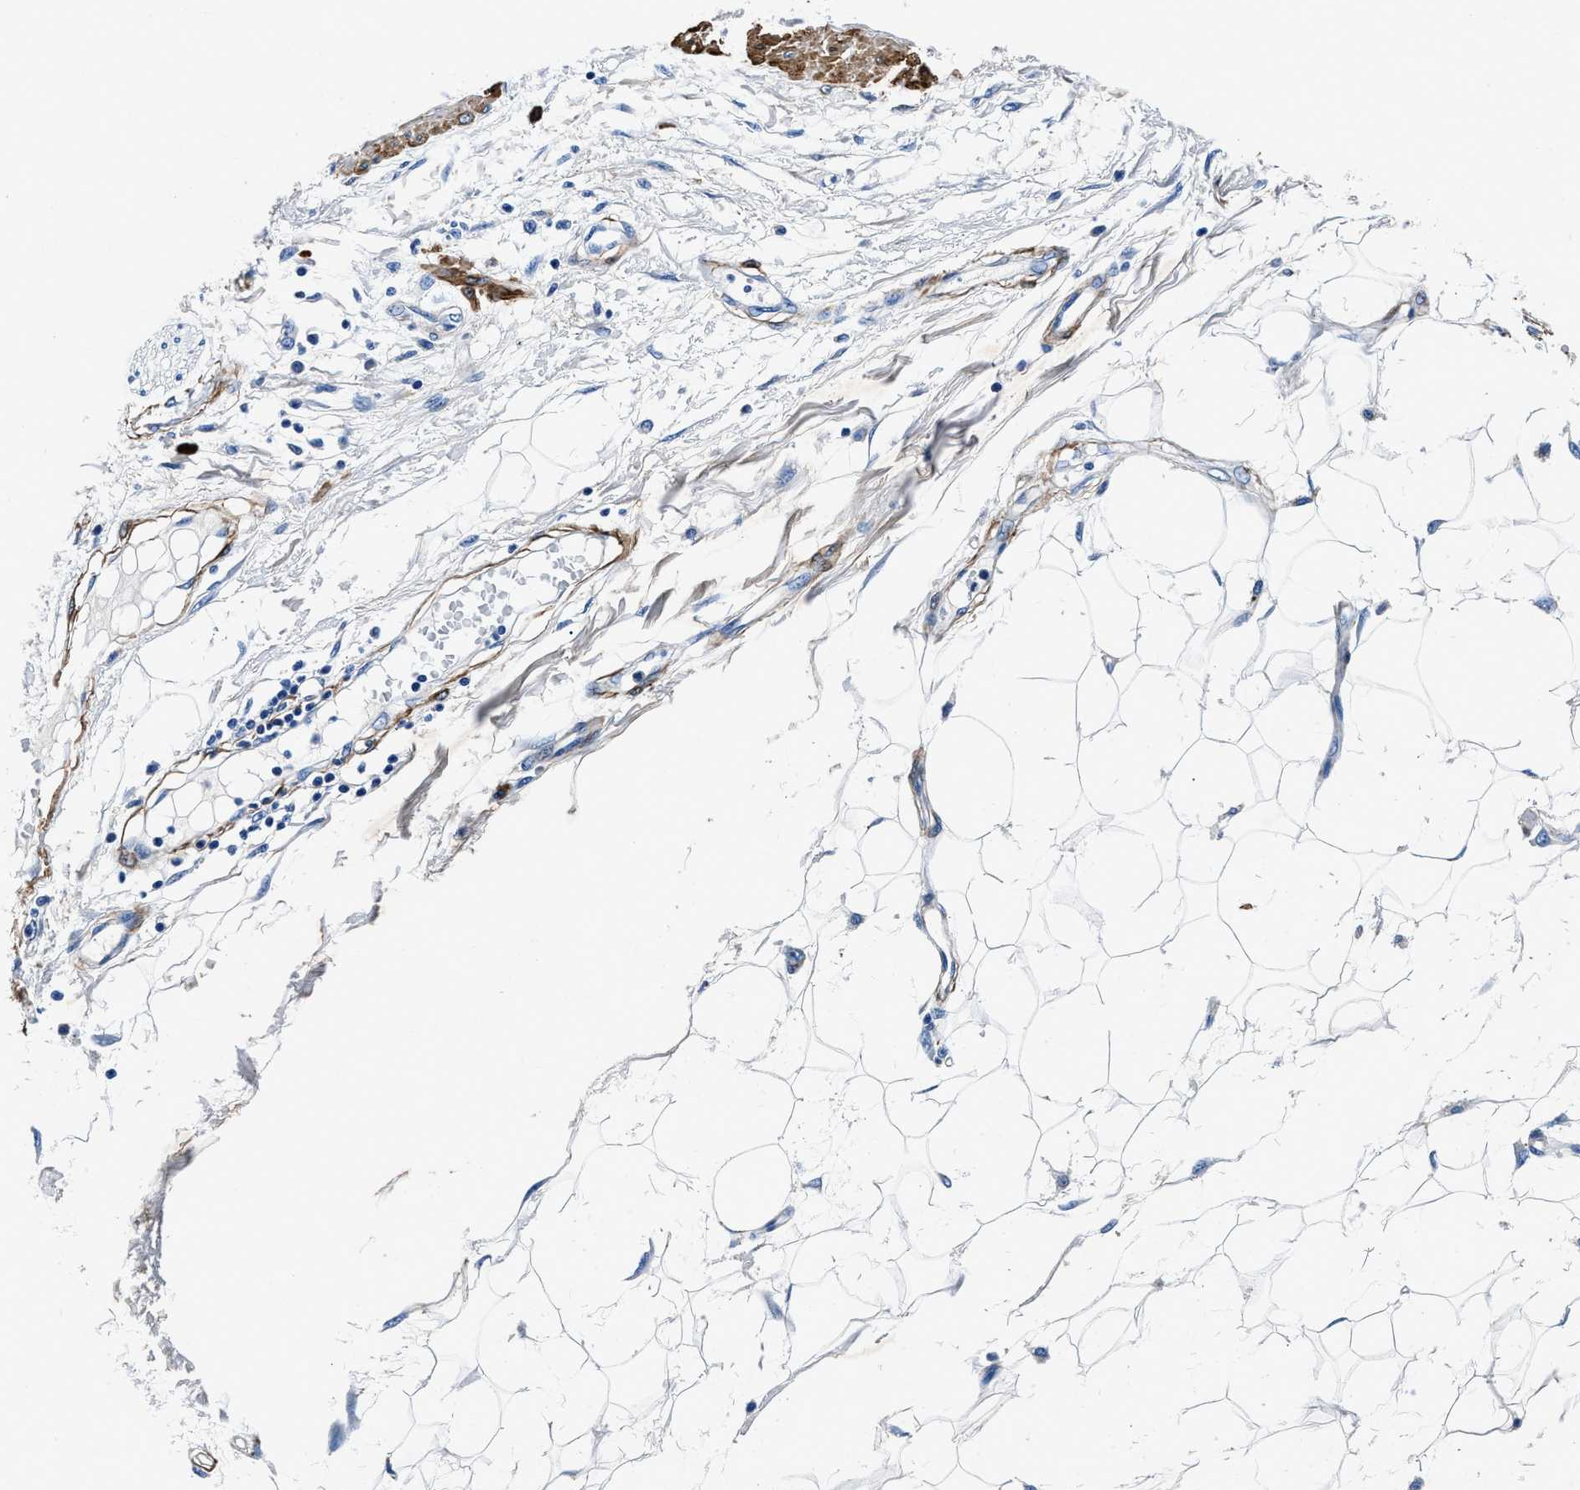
{"staining": {"intensity": "negative", "quantity": "none", "location": "none"}, "tissue": "adipose tissue", "cell_type": "Adipocytes", "image_type": "normal", "snomed": [{"axis": "morphology", "description": "Normal tissue, NOS"}, {"axis": "morphology", "description": "Squamous cell carcinoma, NOS"}, {"axis": "topography", "description": "Skin"}, {"axis": "topography", "description": "Peripheral nerve tissue"}], "caption": "Image shows no significant protein expression in adipocytes of benign adipose tissue. (Brightfield microscopy of DAB IHC at high magnification).", "gene": "TEX261", "patient": {"sex": "male", "age": 83}}